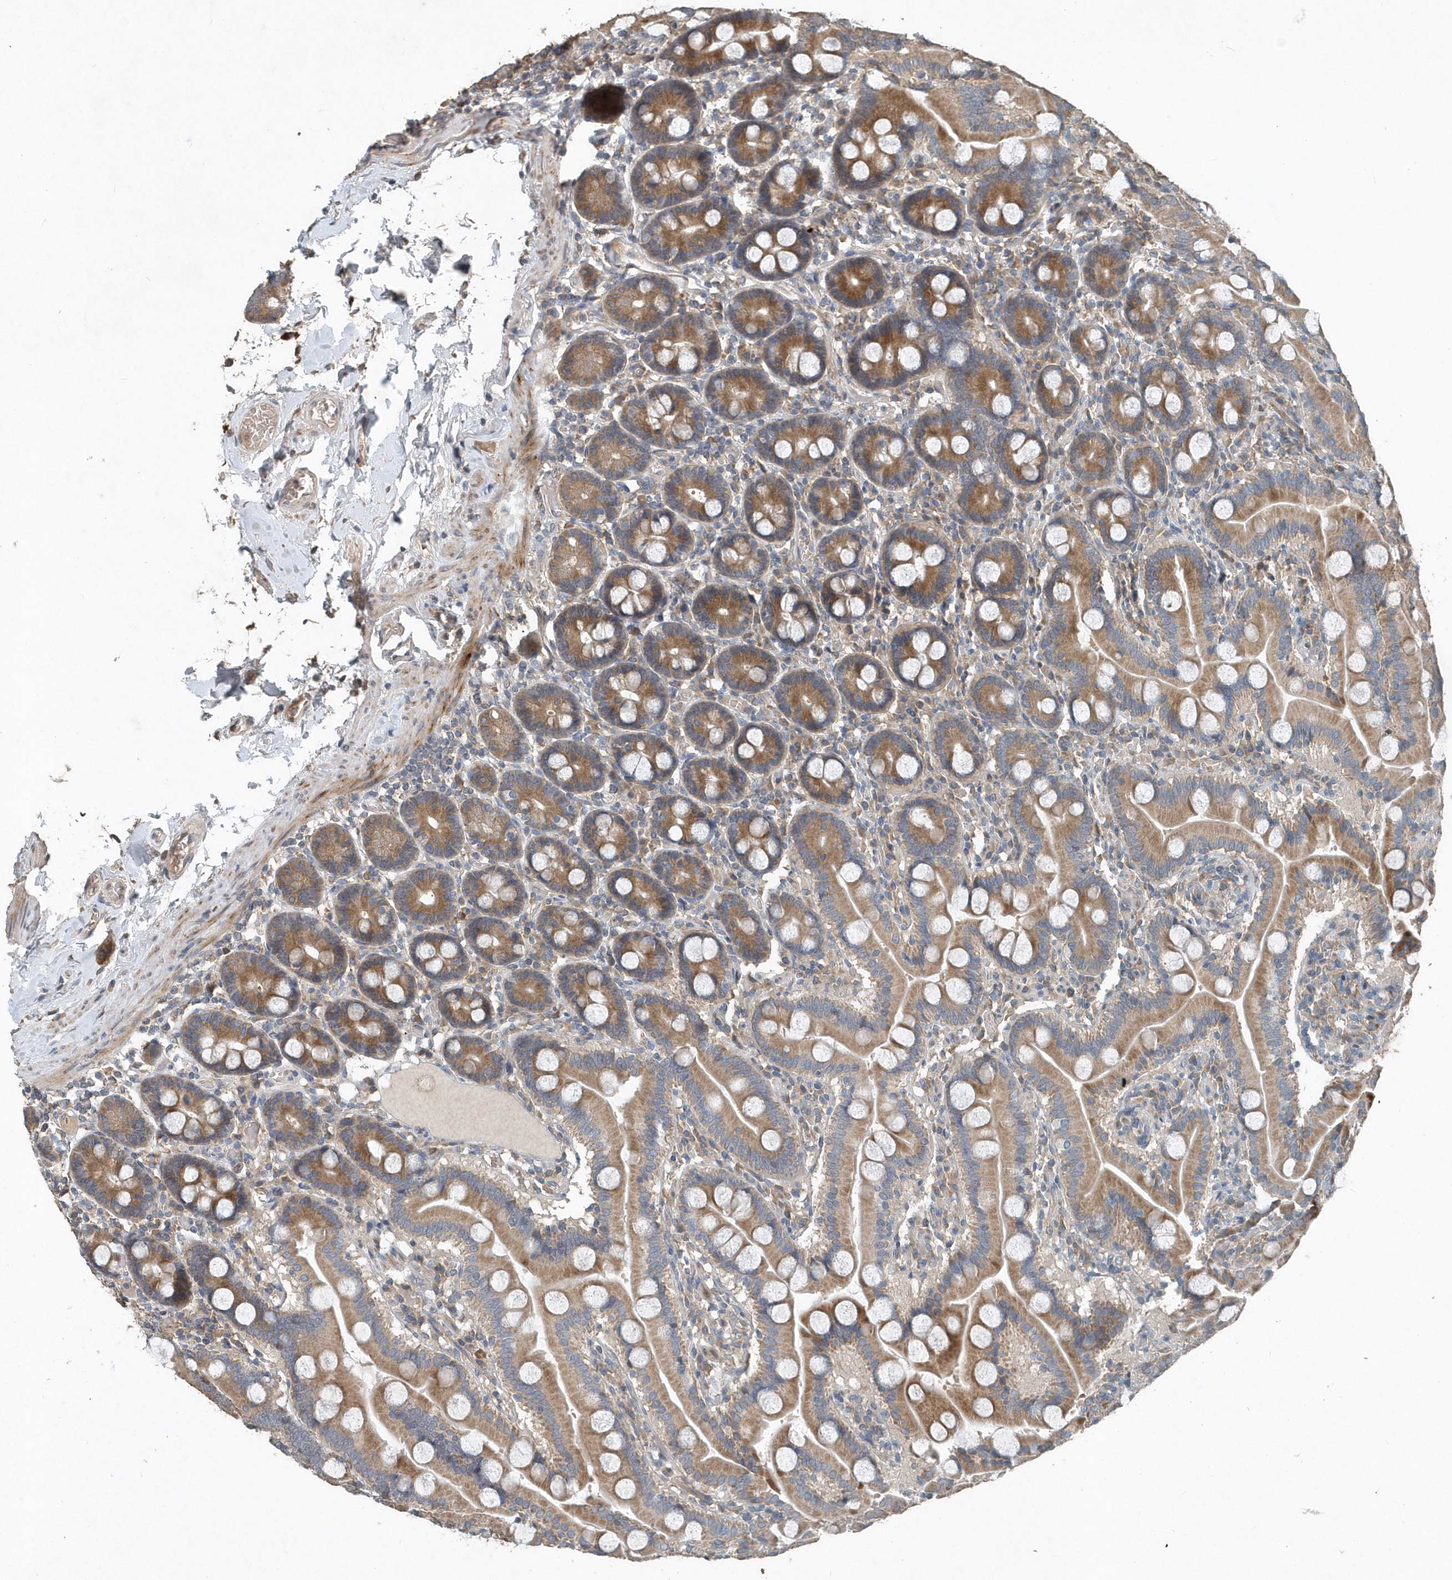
{"staining": {"intensity": "moderate", "quantity": ">75%", "location": "cytoplasmic/membranous"}, "tissue": "duodenum", "cell_type": "Glandular cells", "image_type": "normal", "snomed": [{"axis": "morphology", "description": "Normal tissue, NOS"}, {"axis": "topography", "description": "Duodenum"}], "caption": "Moderate cytoplasmic/membranous expression is seen in approximately >75% of glandular cells in benign duodenum. (DAB = brown stain, brightfield microscopy at high magnification).", "gene": "SCFD2", "patient": {"sex": "male", "age": 55}}